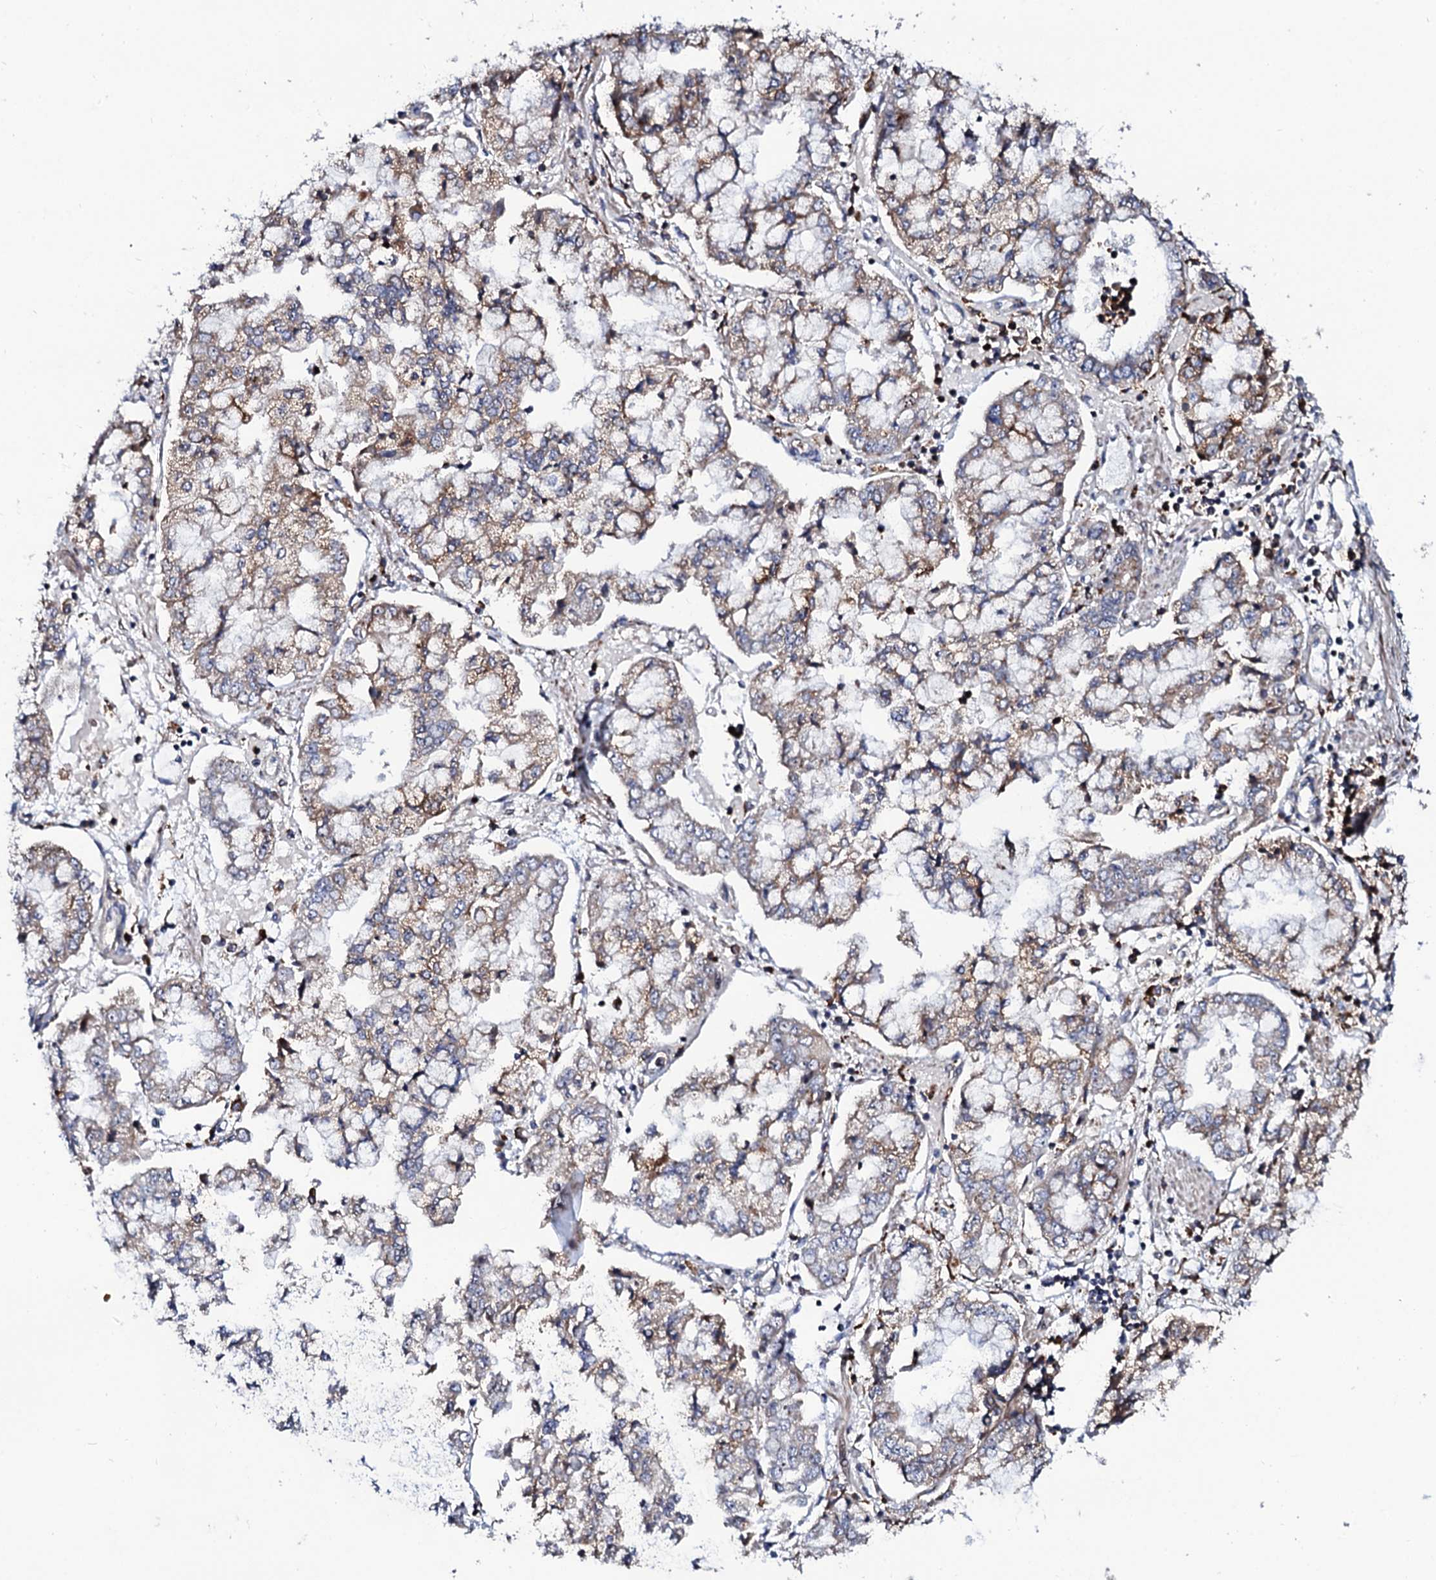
{"staining": {"intensity": "weak", "quantity": "25%-75%", "location": "cytoplasmic/membranous"}, "tissue": "stomach cancer", "cell_type": "Tumor cells", "image_type": "cancer", "snomed": [{"axis": "morphology", "description": "Adenocarcinoma, NOS"}, {"axis": "topography", "description": "Stomach"}], "caption": "Protein staining of adenocarcinoma (stomach) tissue displays weak cytoplasmic/membranous positivity in about 25%-75% of tumor cells.", "gene": "TCIRG1", "patient": {"sex": "male", "age": 76}}